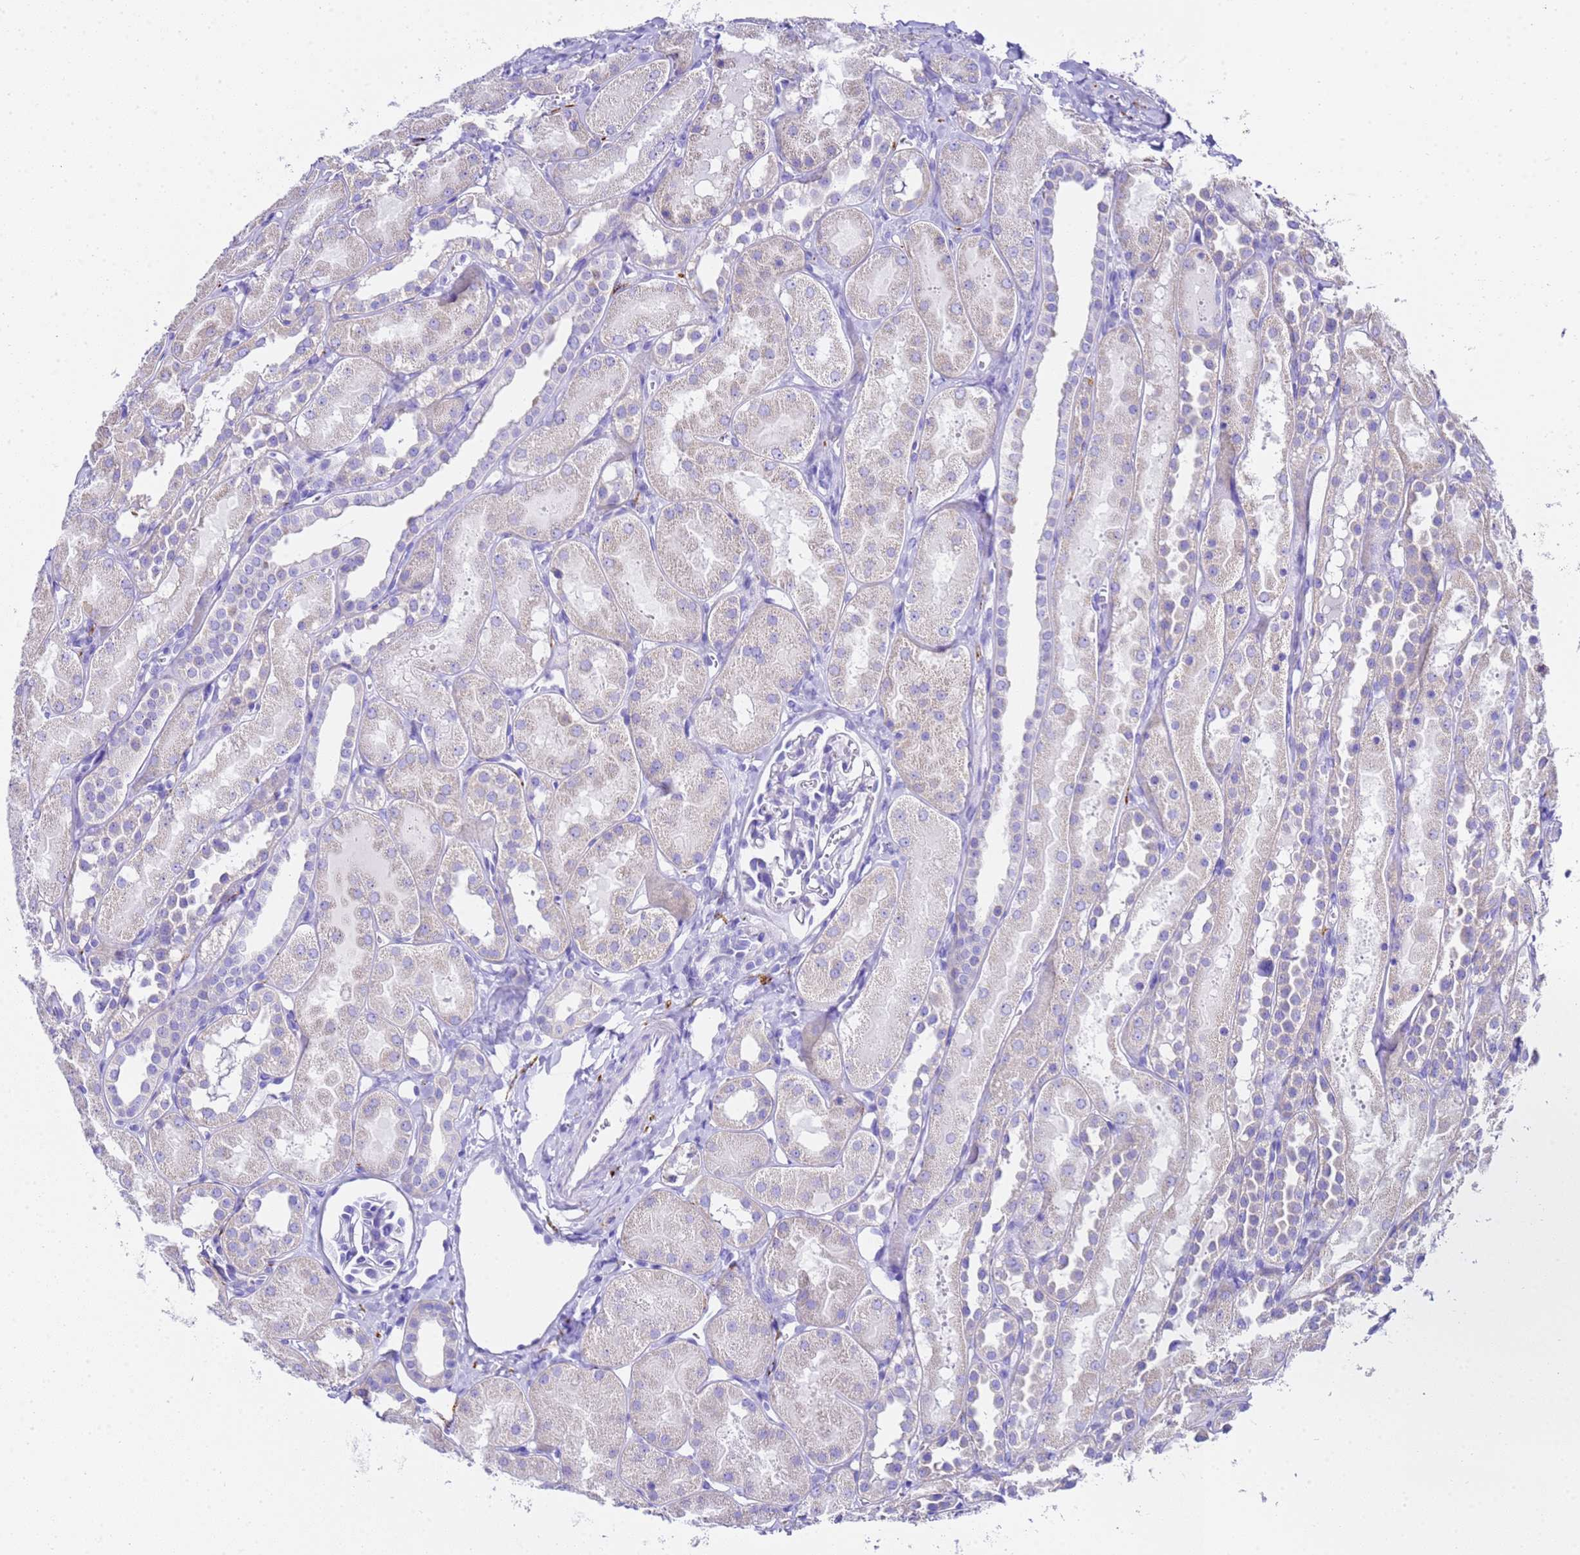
{"staining": {"intensity": "negative", "quantity": "none", "location": "none"}, "tissue": "kidney", "cell_type": "Cells in glomeruli", "image_type": "normal", "snomed": [{"axis": "morphology", "description": "Normal tissue, NOS"}, {"axis": "topography", "description": "Kidney"}, {"axis": "topography", "description": "Urinary bladder"}], "caption": "Immunohistochemical staining of normal human kidney exhibits no significant staining in cells in glomeruli.", "gene": "FAM72A", "patient": {"sex": "male", "age": 16}}